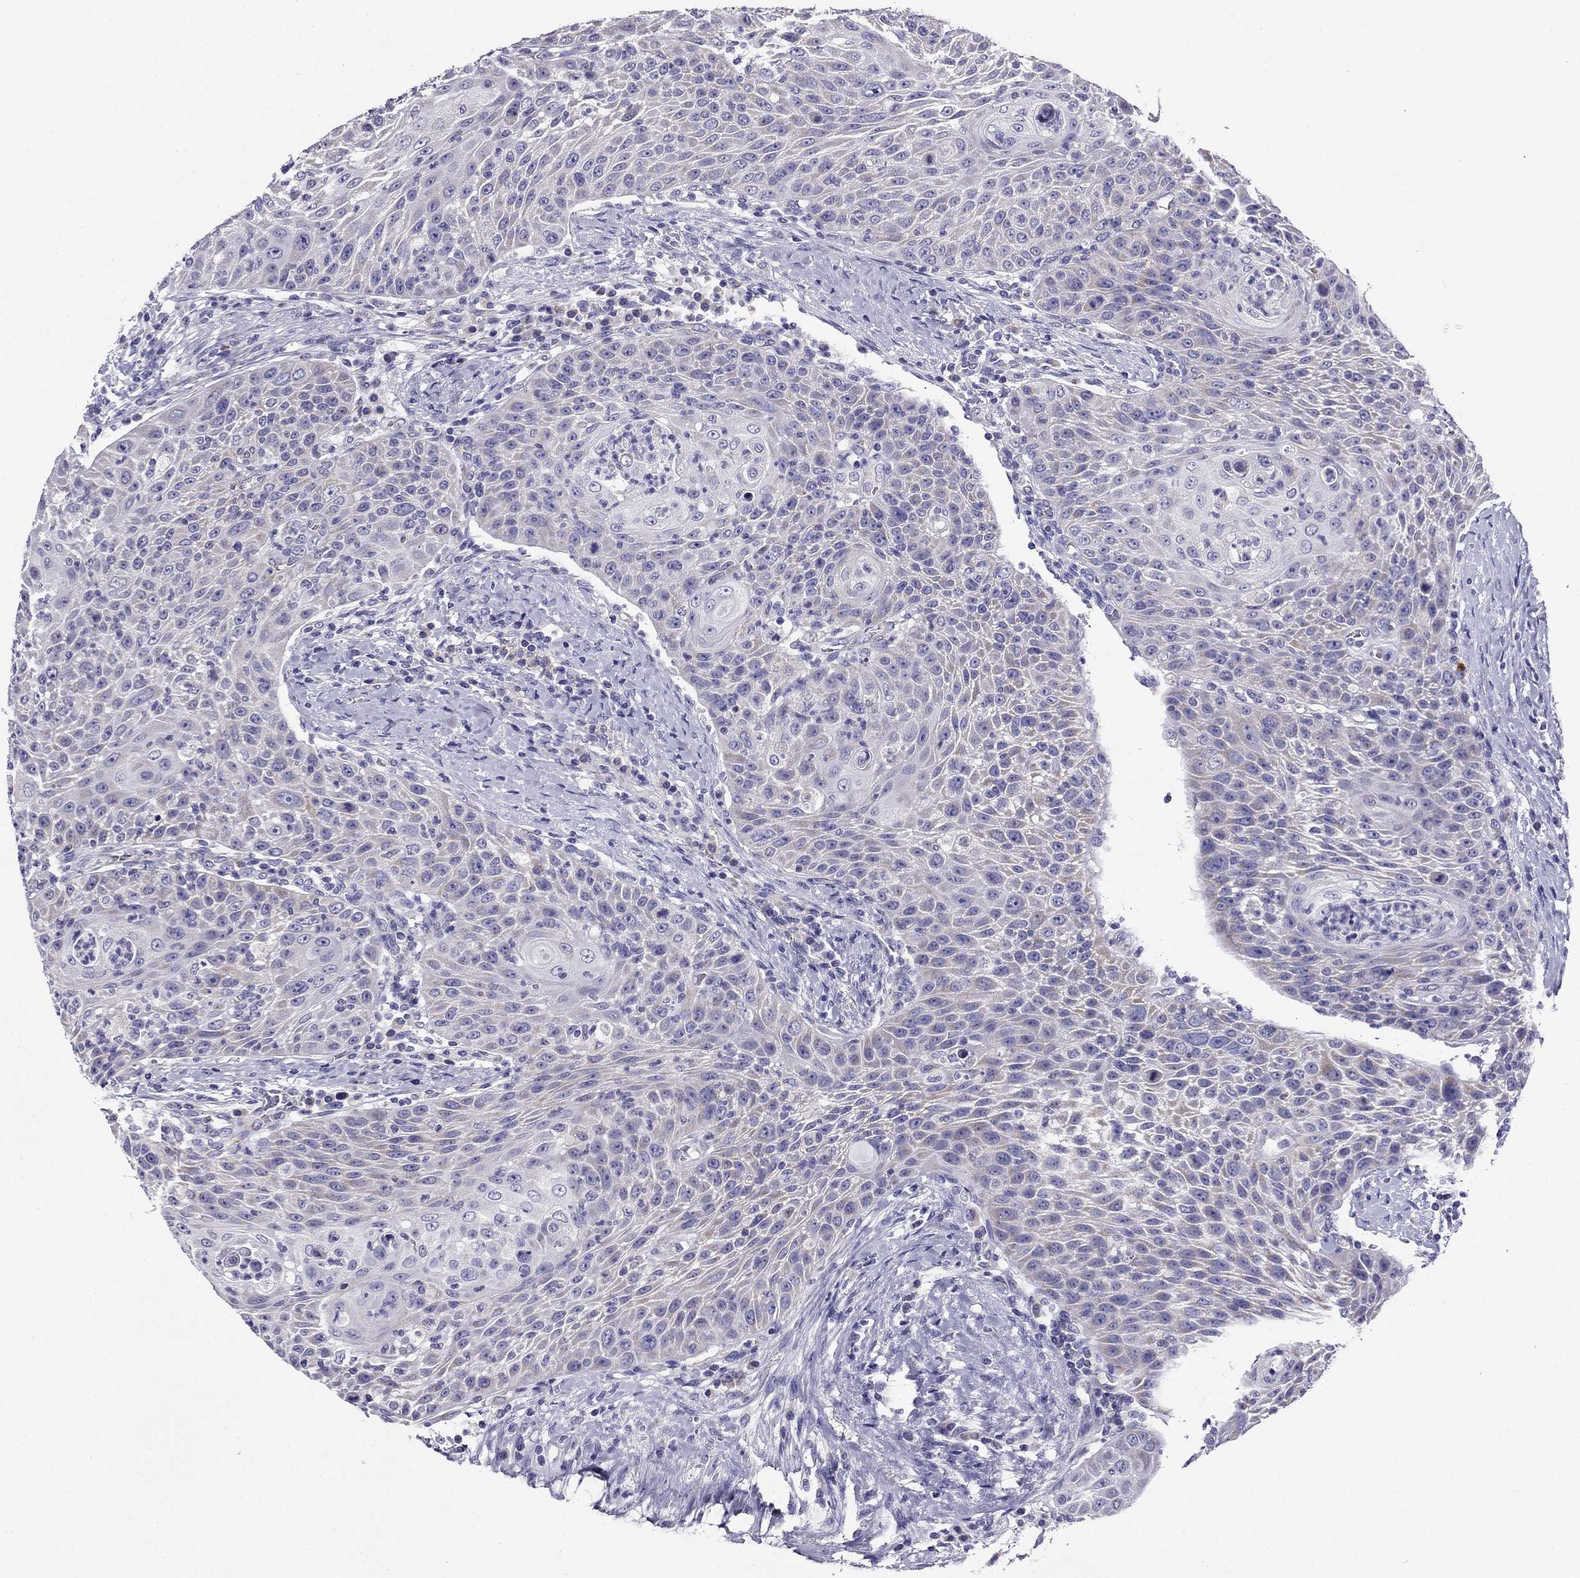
{"staining": {"intensity": "weak", "quantity": "<25%", "location": "cytoplasmic/membranous"}, "tissue": "head and neck cancer", "cell_type": "Tumor cells", "image_type": "cancer", "snomed": [{"axis": "morphology", "description": "Squamous cell carcinoma, NOS"}, {"axis": "topography", "description": "Head-Neck"}], "caption": "The image displays no significant positivity in tumor cells of head and neck squamous cell carcinoma.", "gene": "KIF5A", "patient": {"sex": "male", "age": 69}}